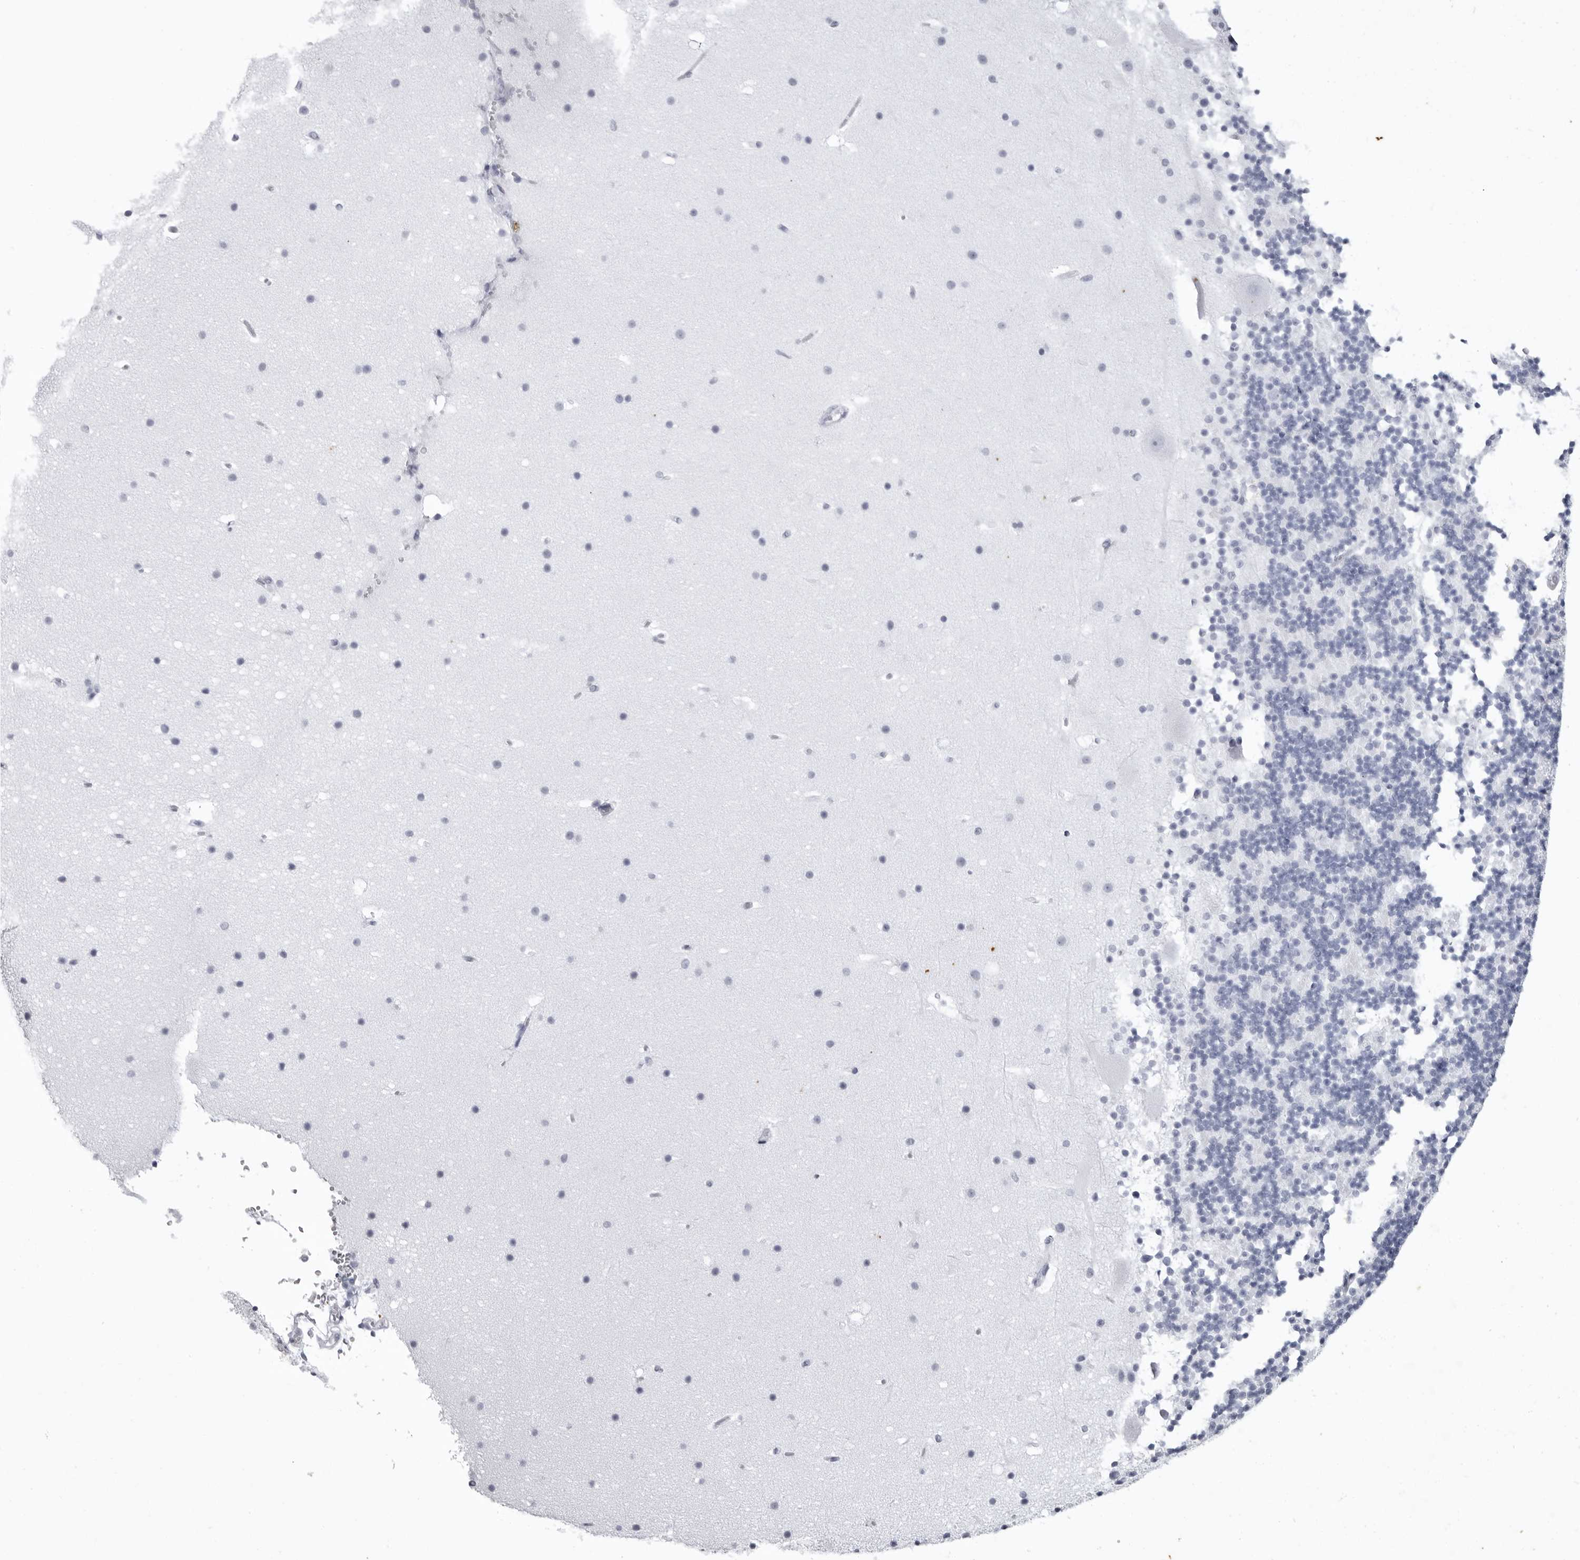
{"staining": {"intensity": "negative", "quantity": "none", "location": "none"}, "tissue": "cerebellum", "cell_type": "Cells in granular layer", "image_type": "normal", "snomed": [{"axis": "morphology", "description": "Normal tissue, NOS"}, {"axis": "topography", "description": "Cerebellum"}], "caption": "Immunohistochemistry (IHC) photomicrograph of benign cerebellum: human cerebellum stained with DAB displays no significant protein expression in cells in granular layer.", "gene": "KLK9", "patient": {"sex": "male", "age": 57}}